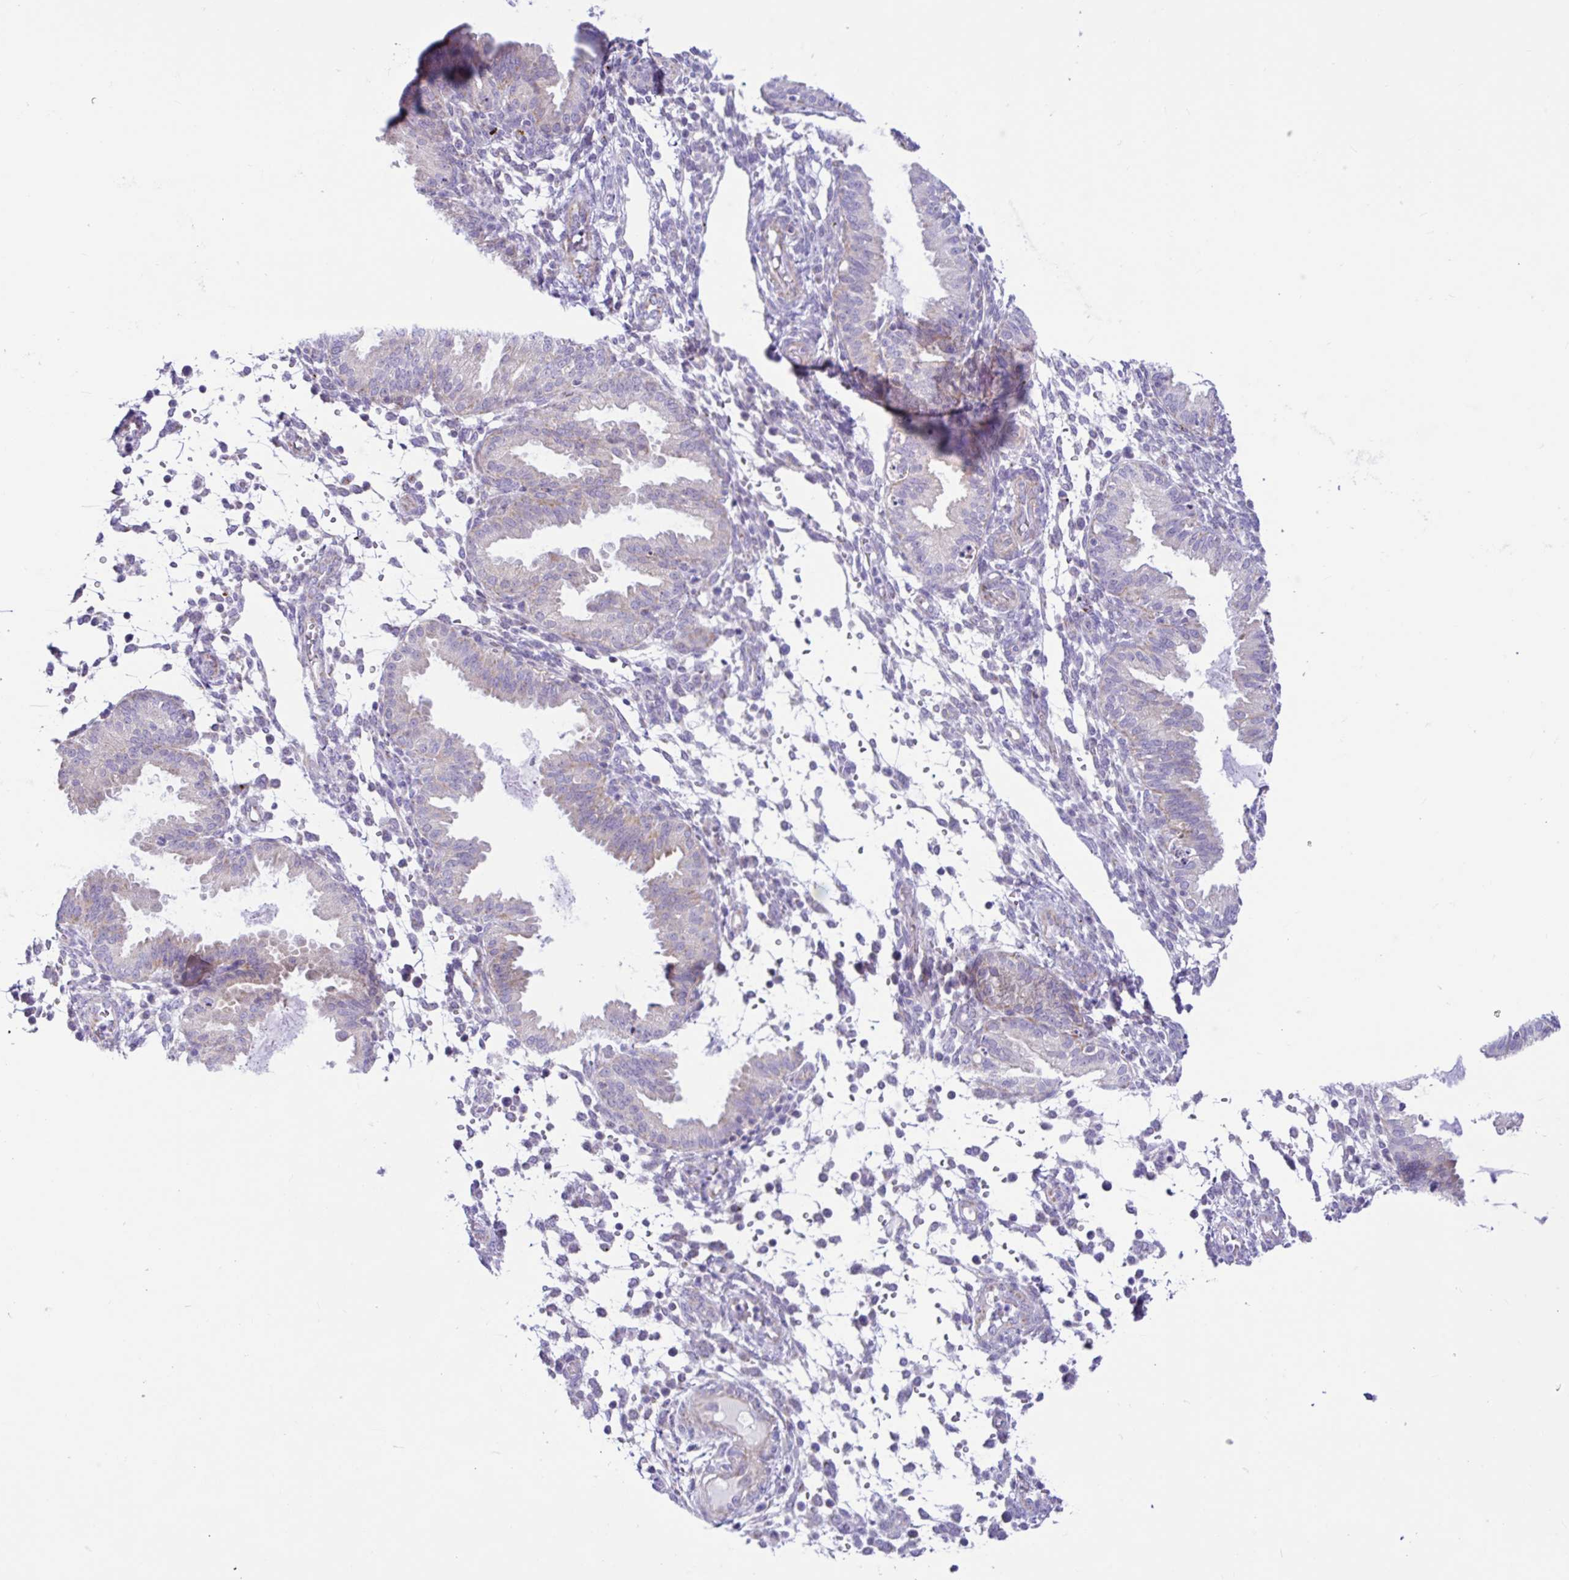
{"staining": {"intensity": "negative", "quantity": "none", "location": "none"}, "tissue": "endometrium", "cell_type": "Cells in endometrial stroma", "image_type": "normal", "snomed": [{"axis": "morphology", "description": "Normal tissue, NOS"}, {"axis": "topography", "description": "Endometrium"}], "caption": "A high-resolution histopathology image shows immunohistochemistry staining of benign endometrium, which demonstrates no significant expression in cells in endometrial stroma. (Stains: DAB immunohistochemistry (IHC) with hematoxylin counter stain, Microscopy: brightfield microscopy at high magnification).", "gene": "NDUFS2", "patient": {"sex": "female", "age": 33}}